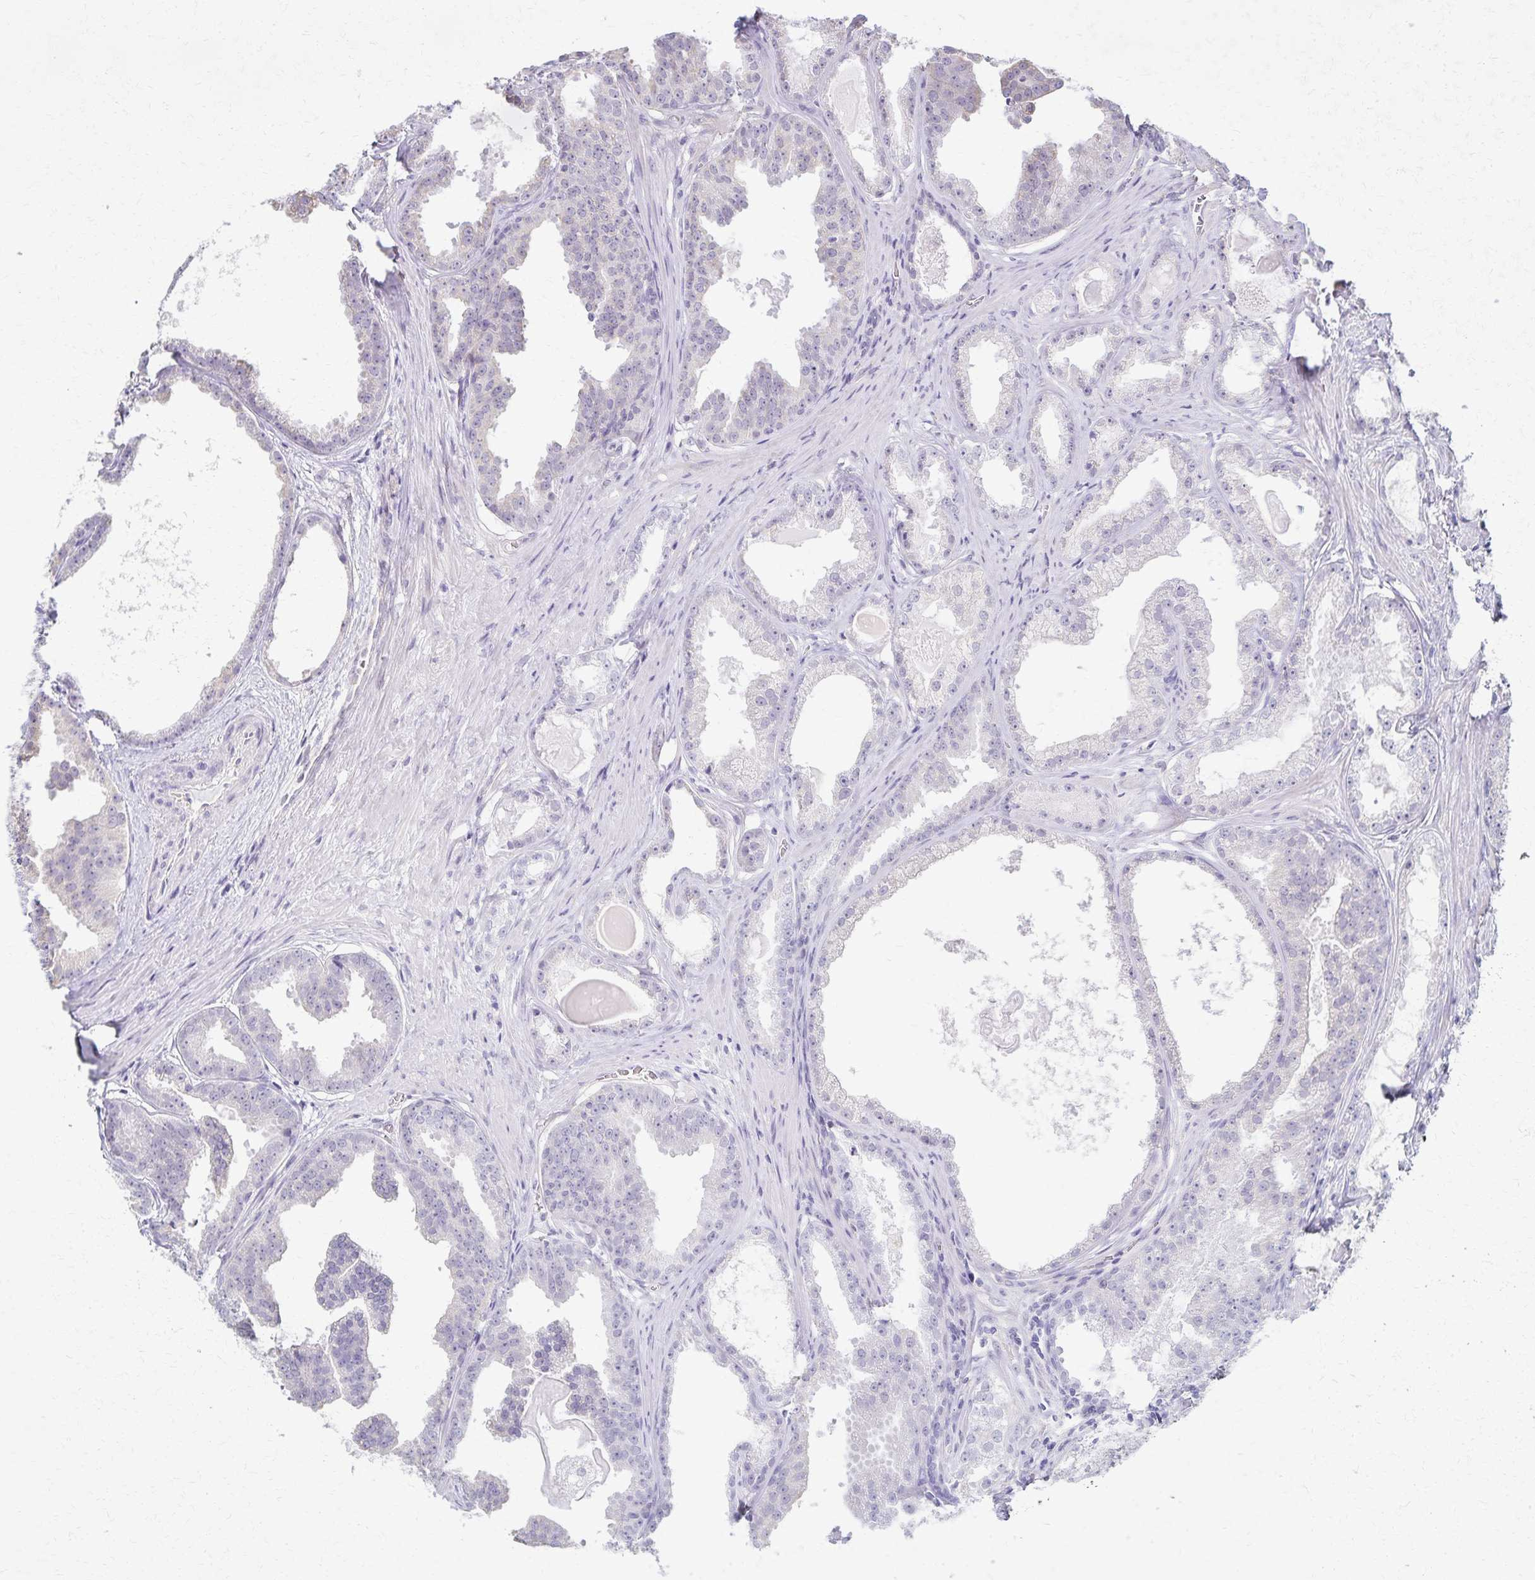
{"staining": {"intensity": "negative", "quantity": "none", "location": "none"}, "tissue": "prostate cancer", "cell_type": "Tumor cells", "image_type": "cancer", "snomed": [{"axis": "morphology", "description": "Adenocarcinoma, Low grade"}, {"axis": "topography", "description": "Prostate"}], "caption": "High power microscopy photomicrograph of an immunohistochemistry photomicrograph of adenocarcinoma (low-grade) (prostate), revealing no significant staining in tumor cells.", "gene": "KISS1", "patient": {"sex": "male", "age": 65}}